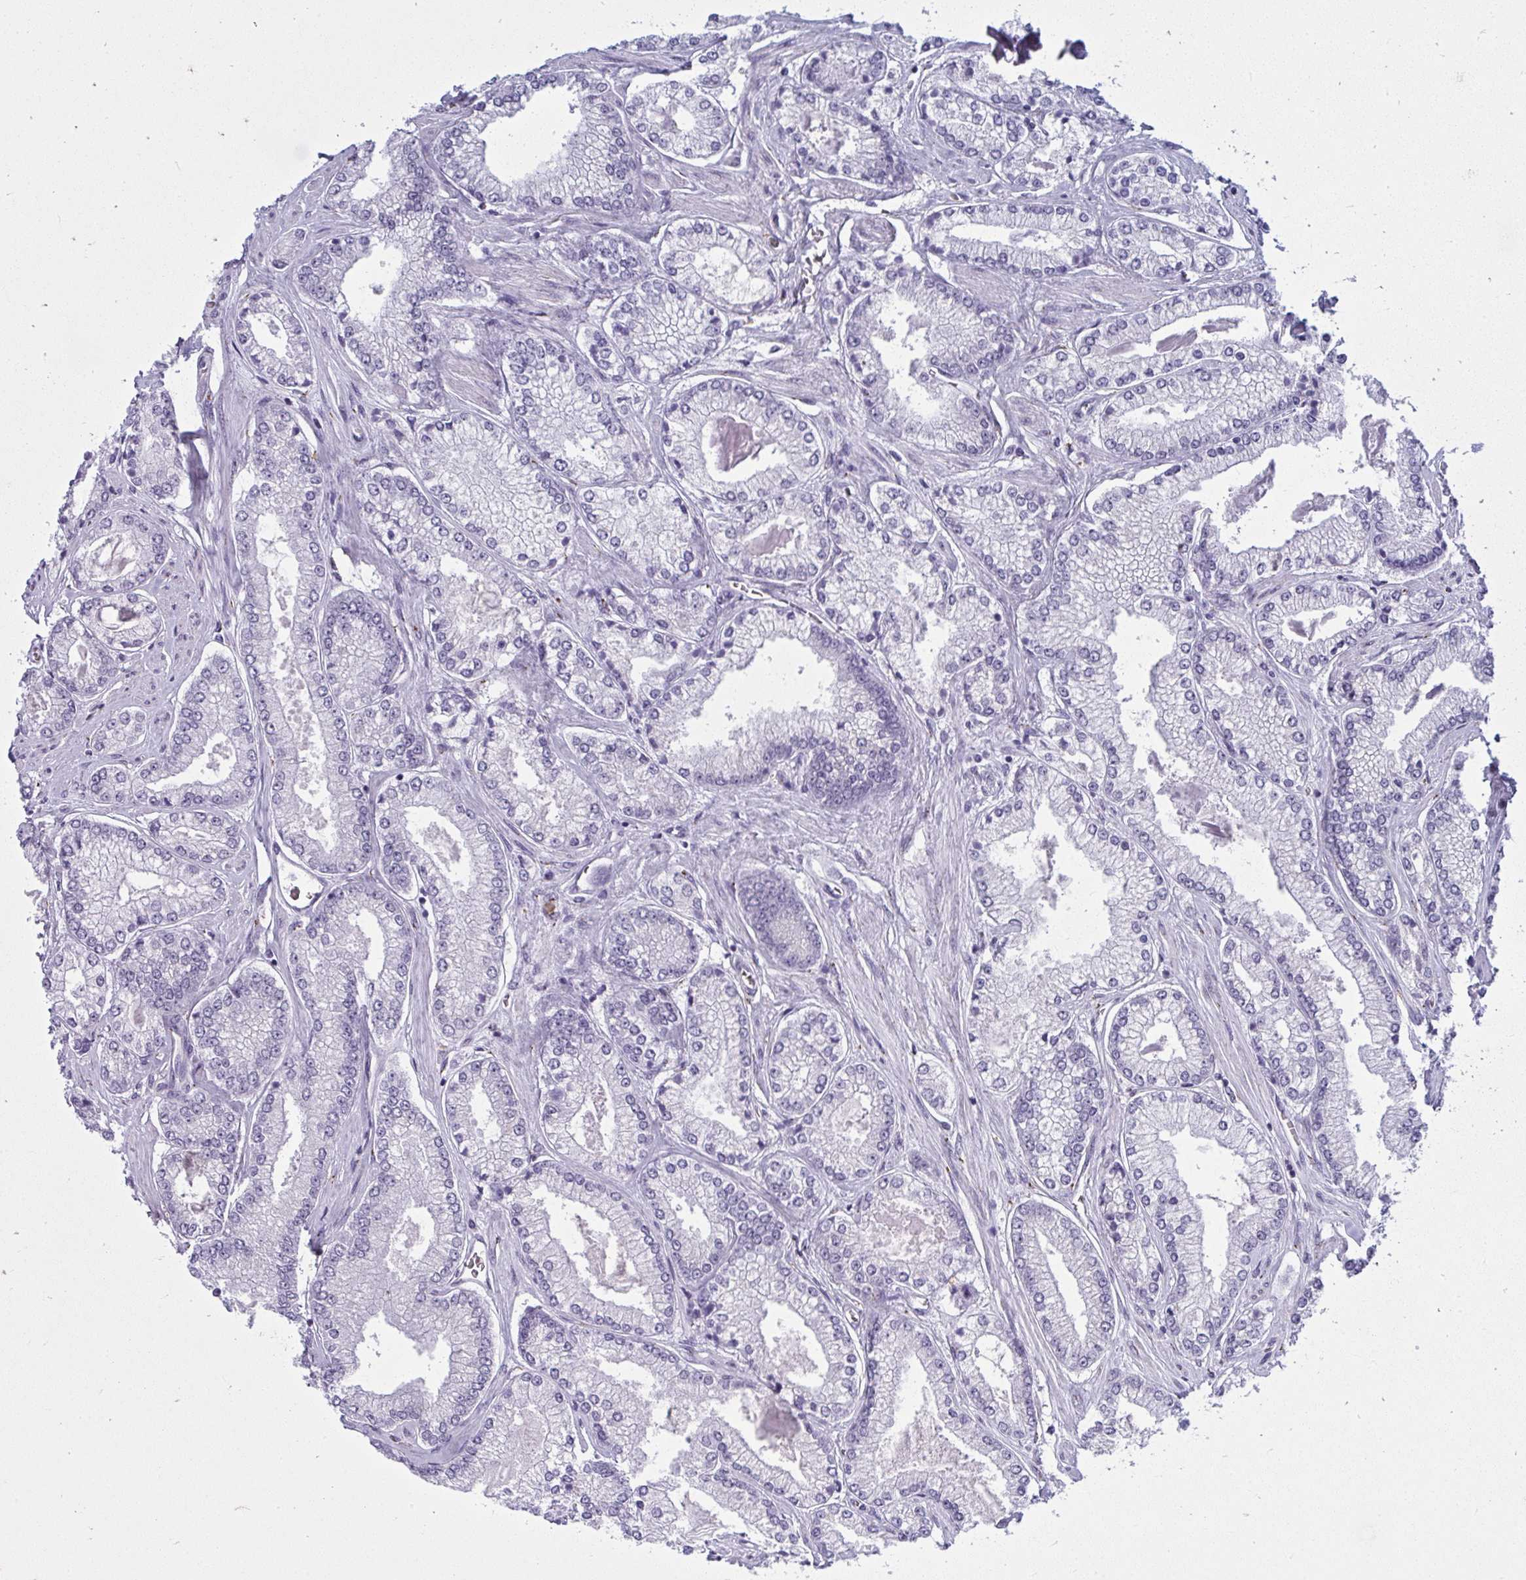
{"staining": {"intensity": "negative", "quantity": "none", "location": "none"}, "tissue": "prostate cancer", "cell_type": "Tumor cells", "image_type": "cancer", "snomed": [{"axis": "morphology", "description": "Adenocarcinoma, Low grade"}, {"axis": "topography", "description": "Prostate"}], "caption": "Tumor cells show no significant staining in adenocarcinoma (low-grade) (prostate).", "gene": "DTX4", "patient": {"sex": "male", "age": 67}}